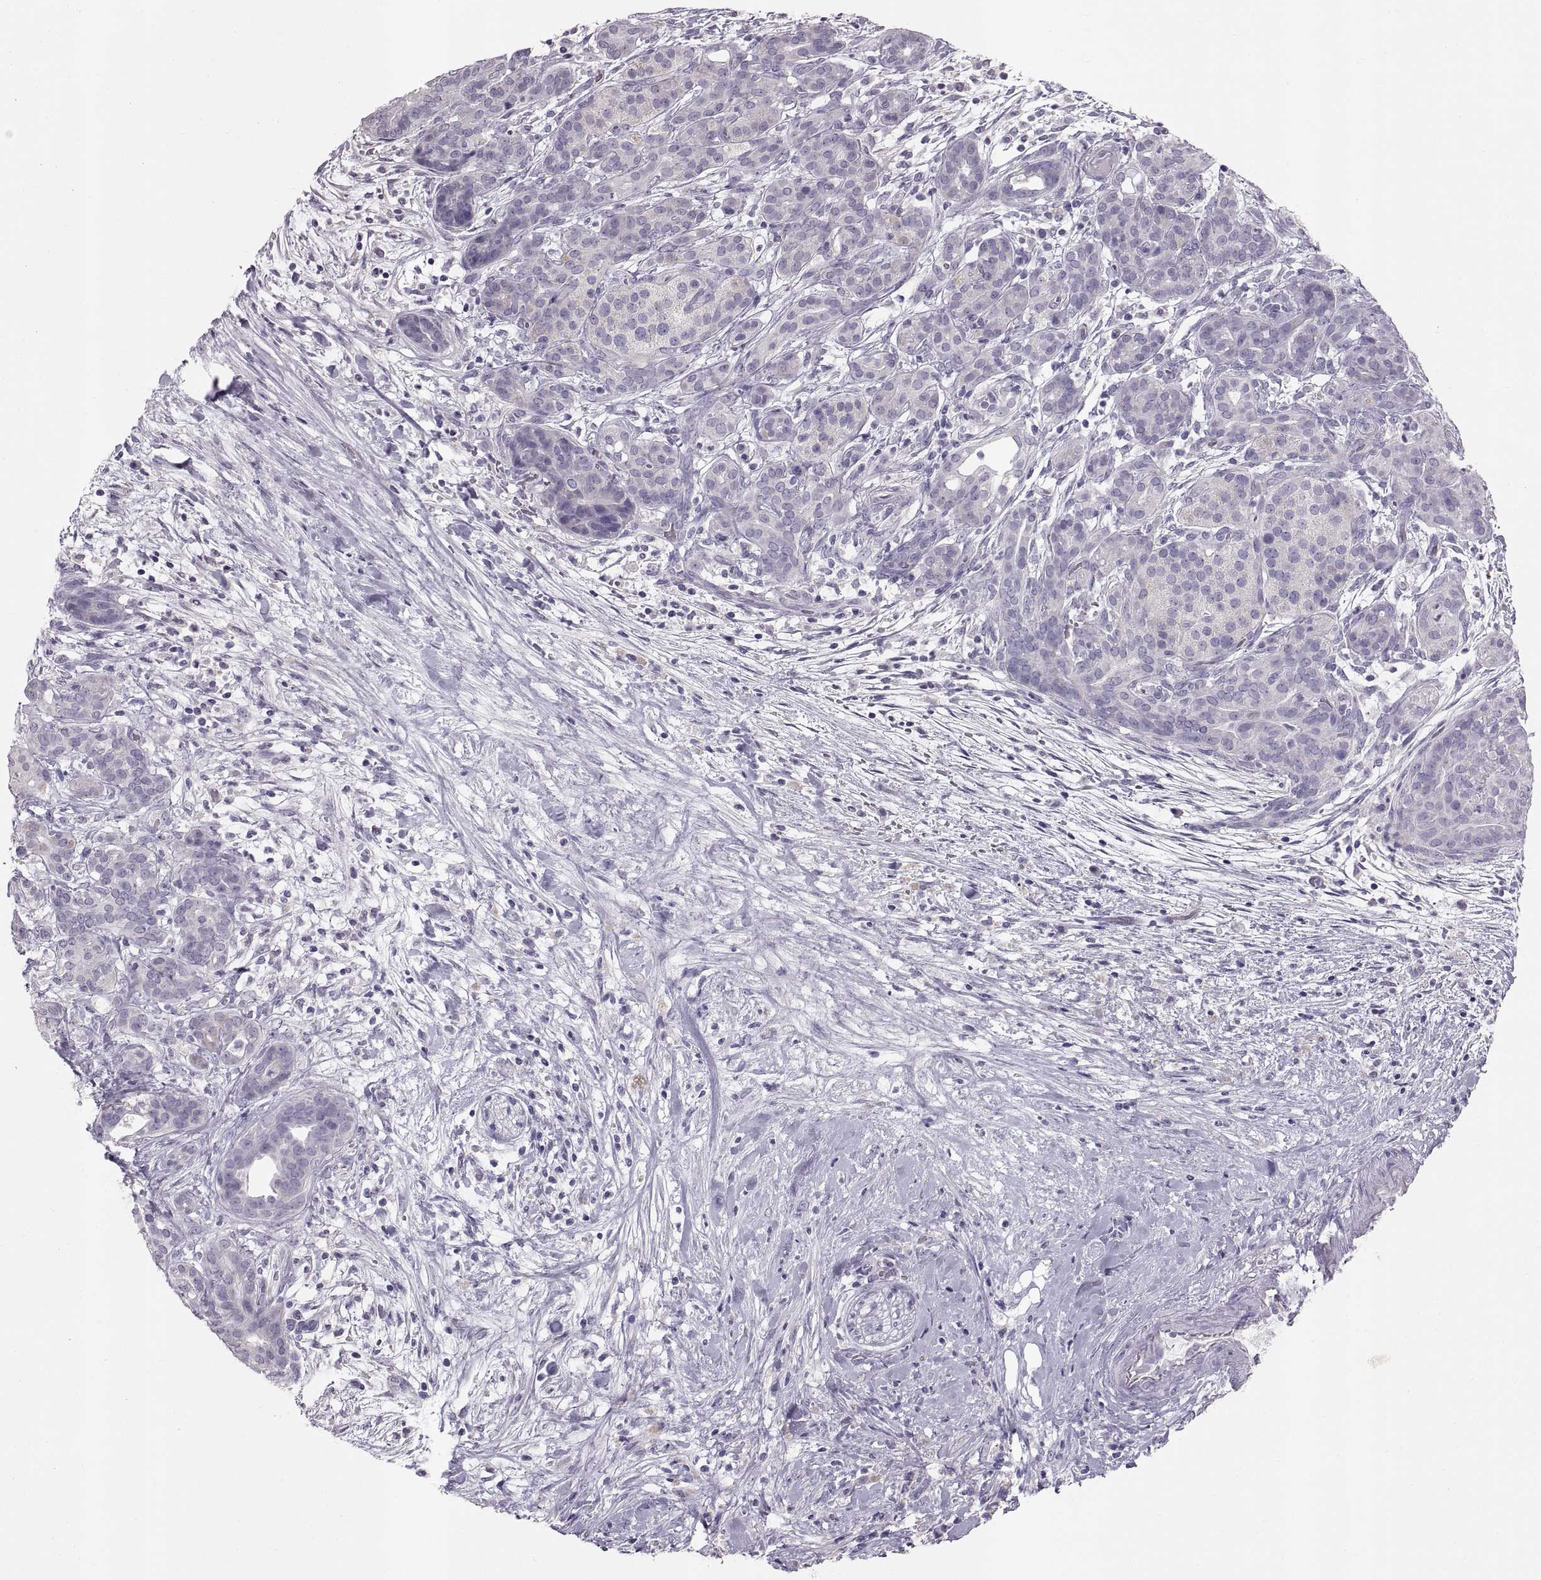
{"staining": {"intensity": "negative", "quantity": "none", "location": "none"}, "tissue": "pancreatic cancer", "cell_type": "Tumor cells", "image_type": "cancer", "snomed": [{"axis": "morphology", "description": "Adenocarcinoma, NOS"}, {"axis": "topography", "description": "Pancreas"}], "caption": "High magnification brightfield microscopy of pancreatic adenocarcinoma stained with DAB (brown) and counterstained with hematoxylin (blue): tumor cells show no significant expression.", "gene": "WBP2NL", "patient": {"sex": "male", "age": 44}}